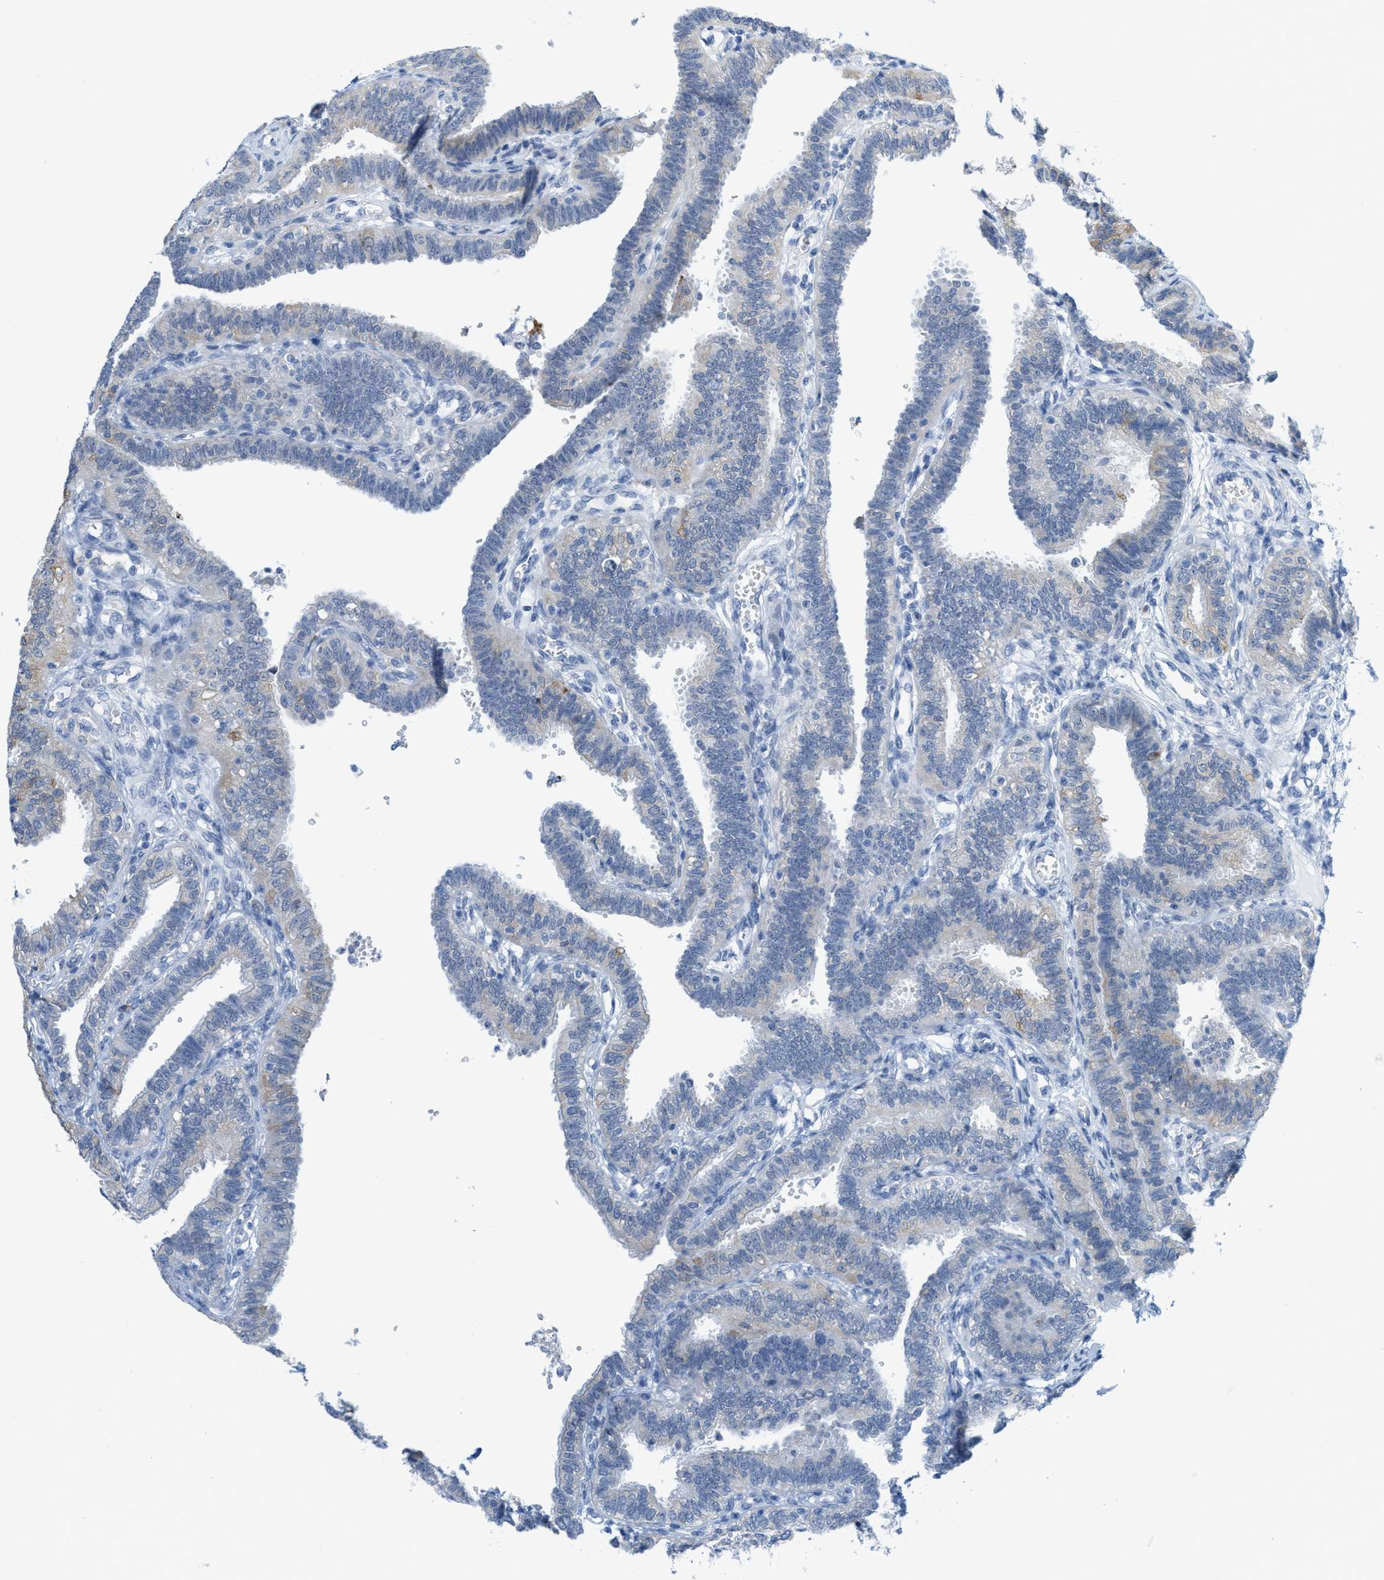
{"staining": {"intensity": "weak", "quantity": "<25%", "location": "cytoplasmic/membranous"}, "tissue": "fallopian tube", "cell_type": "Glandular cells", "image_type": "normal", "snomed": [{"axis": "morphology", "description": "Normal tissue, NOS"}, {"axis": "topography", "description": "Fallopian tube"}, {"axis": "topography", "description": "Placenta"}], "caption": "The image reveals no staining of glandular cells in normal fallopian tube. (Stains: DAB immunohistochemistry (IHC) with hematoxylin counter stain, Microscopy: brightfield microscopy at high magnification).", "gene": "KIFC3", "patient": {"sex": "female", "age": 34}}